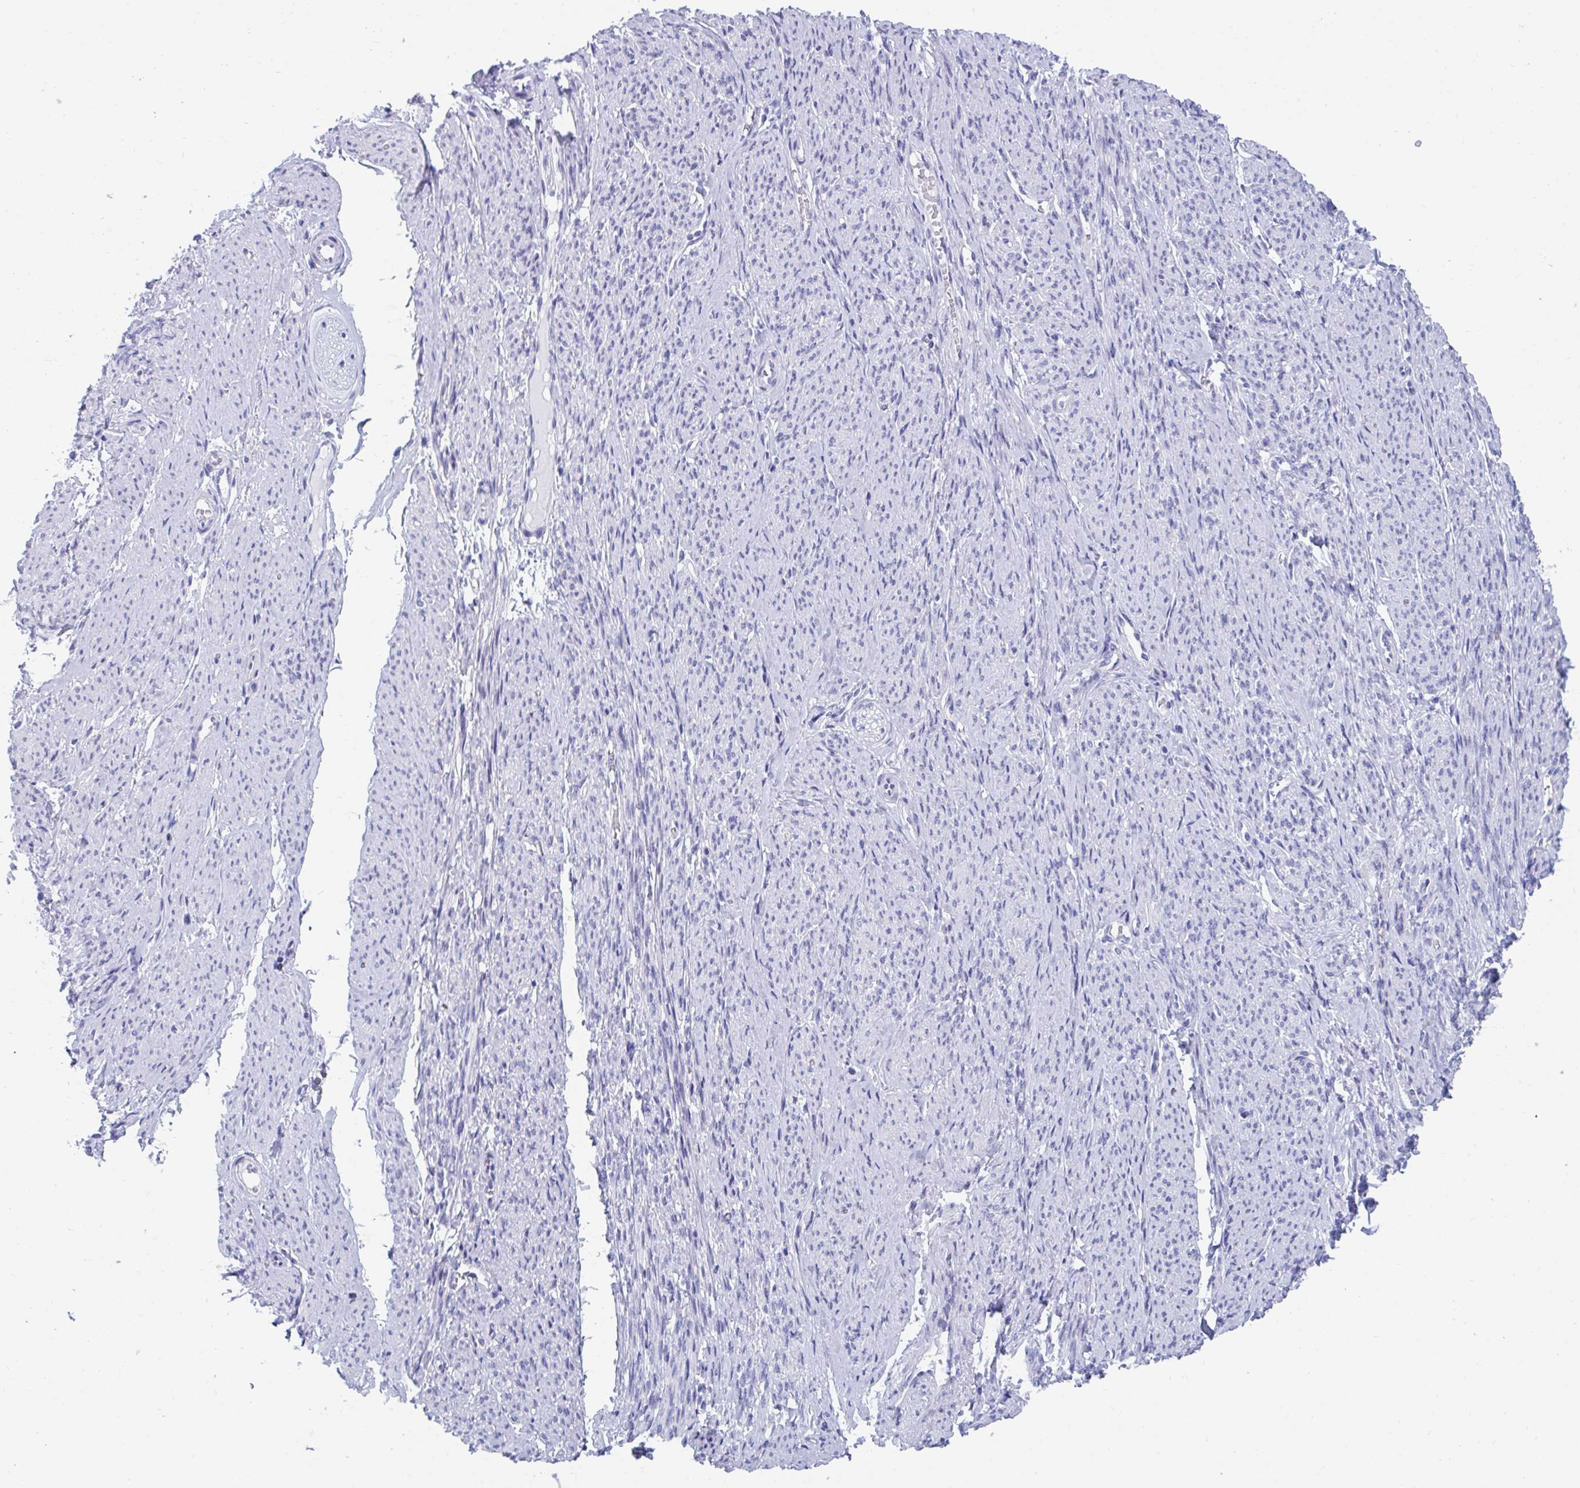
{"staining": {"intensity": "negative", "quantity": "none", "location": "none"}, "tissue": "smooth muscle", "cell_type": "Smooth muscle cells", "image_type": "normal", "snomed": [{"axis": "morphology", "description": "Normal tissue, NOS"}, {"axis": "topography", "description": "Smooth muscle"}], "caption": "Immunohistochemistry of benign human smooth muscle demonstrates no expression in smooth muscle cells. (DAB immunohistochemistry, high magnification).", "gene": "TTC30A", "patient": {"sex": "female", "age": 65}}